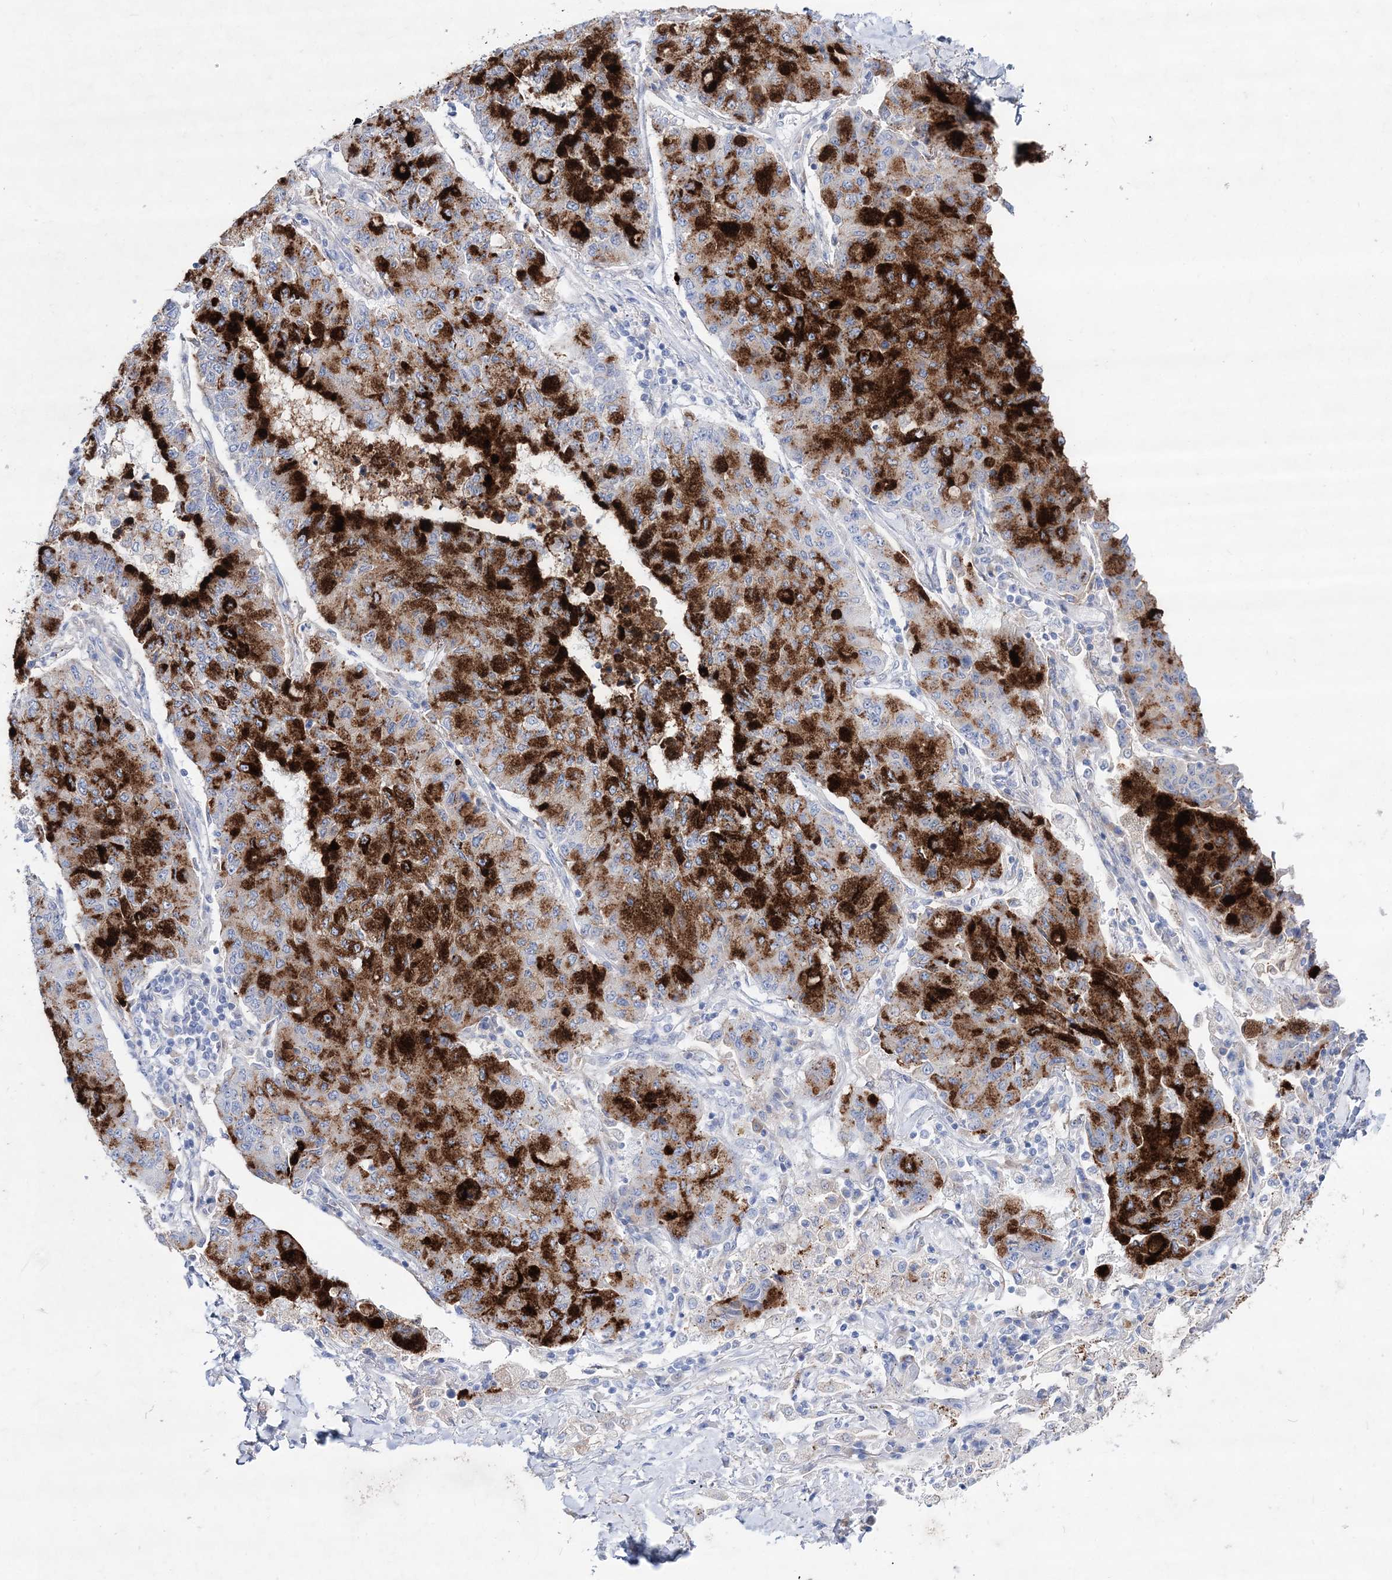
{"staining": {"intensity": "strong", "quantity": ">75%", "location": "cytoplasmic/membranous"}, "tissue": "lung cancer", "cell_type": "Tumor cells", "image_type": "cancer", "snomed": [{"axis": "morphology", "description": "Squamous cell carcinoma, NOS"}, {"axis": "topography", "description": "Lung"}], "caption": "Immunohistochemical staining of human lung squamous cell carcinoma reveals strong cytoplasmic/membranous protein staining in about >75% of tumor cells.", "gene": "SPINK7", "patient": {"sex": "male", "age": 74}}